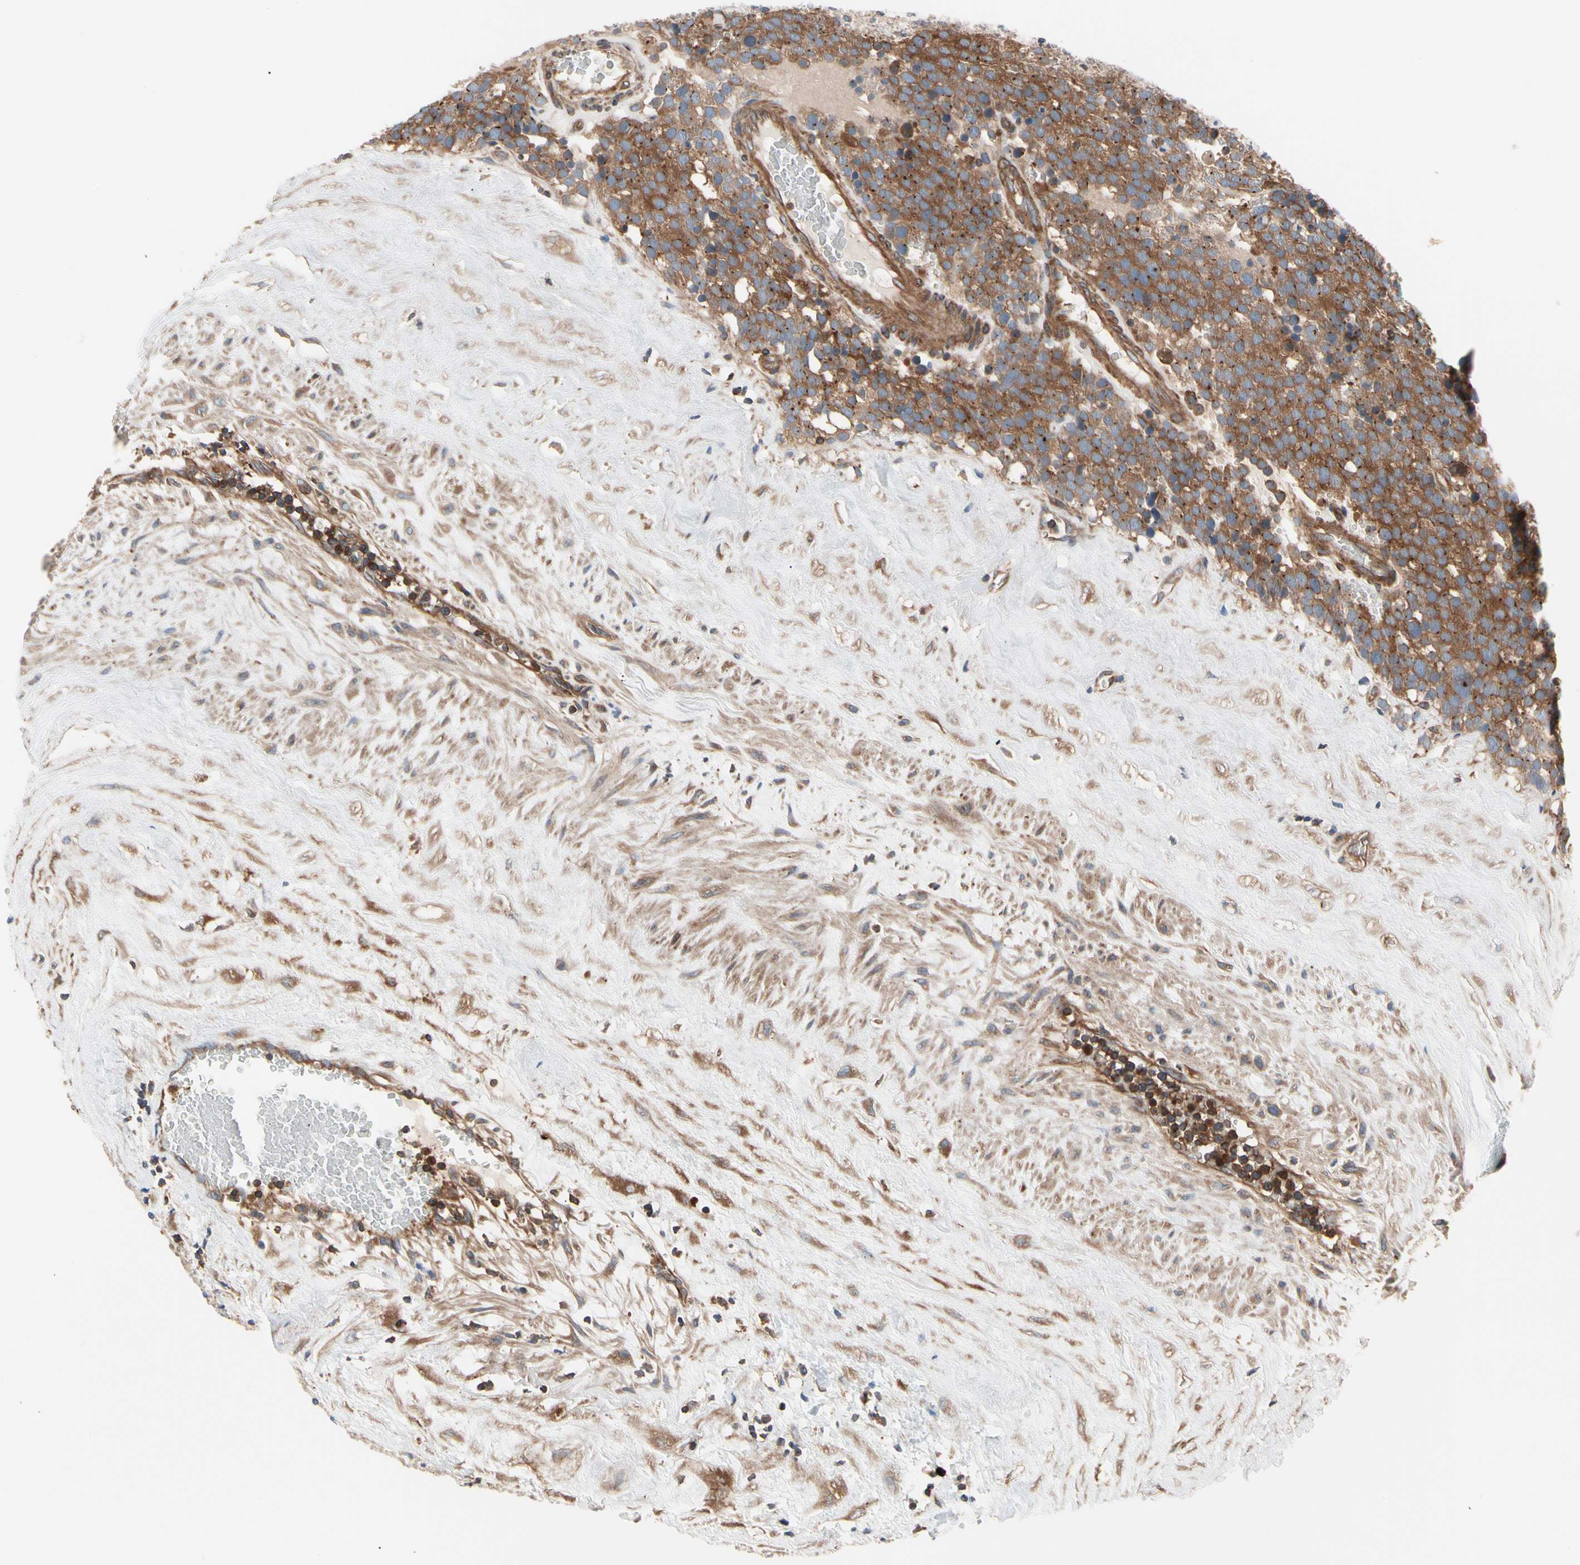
{"staining": {"intensity": "moderate", "quantity": ">75%", "location": "cytoplasmic/membranous"}, "tissue": "testis cancer", "cell_type": "Tumor cells", "image_type": "cancer", "snomed": [{"axis": "morphology", "description": "Seminoma, NOS"}, {"axis": "topography", "description": "Testis"}], "caption": "Testis seminoma stained with a brown dye reveals moderate cytoplasmic/membranous positive staining in approximately >75% of tumor cells.", "gene": "ROCK1", "patient": {"sex": "male", "age": 71}}